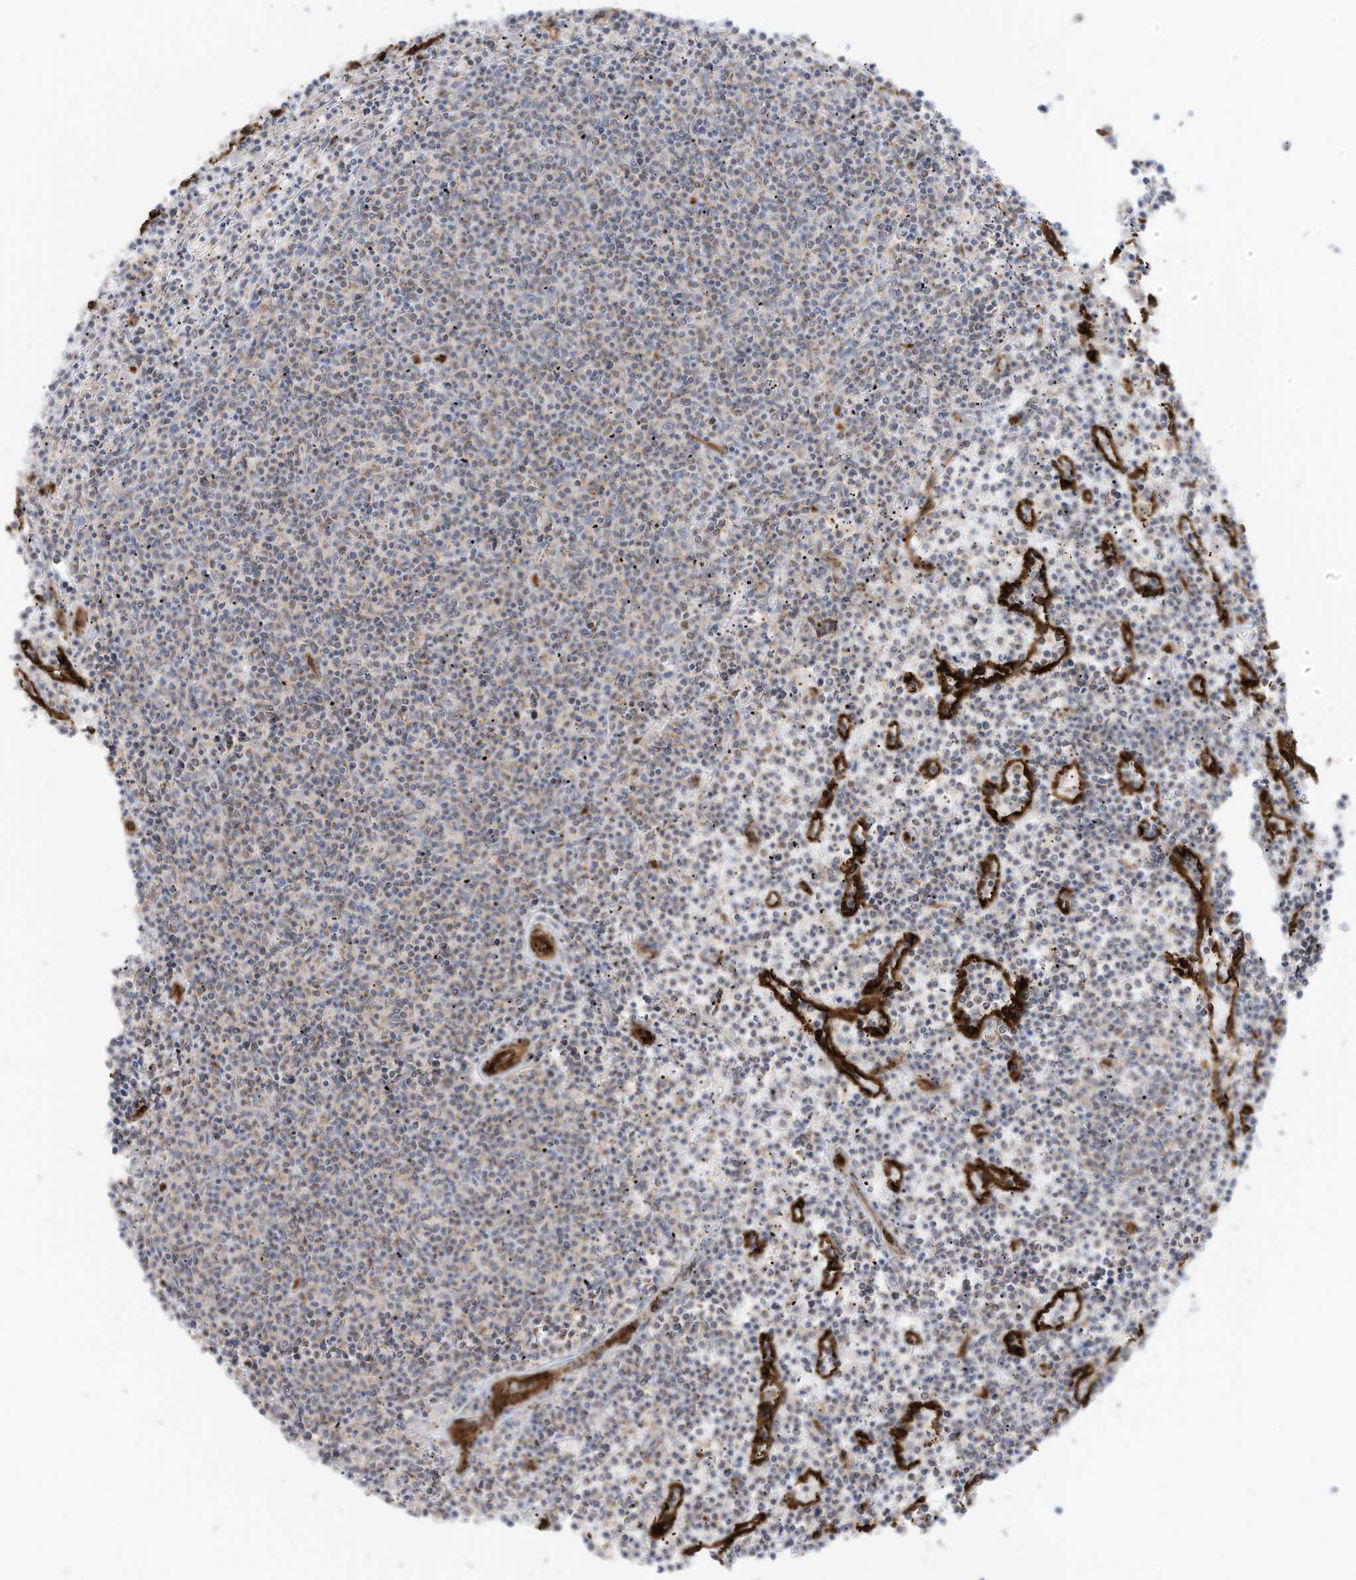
{"staining": {"intensity": "negative", "quantity": "none", "location": "none"}, "tissue": "lymphoma", "cell_type": "Tumor cells", "image_type": "cancer", "snomed": [{"axis": "morphology", "description": "Malignant lymphoma, non-Hodgkin's type, Low grade"}, {"axis": "topography", "description": "Spleen"}], "caption": "Tumor cells are negative for brown protein staining in malignant lymphoma, non-Hodgkin's type (low-grade).", "gene": "ABCB7", "patient": {"sex": "female", "age": 50}}